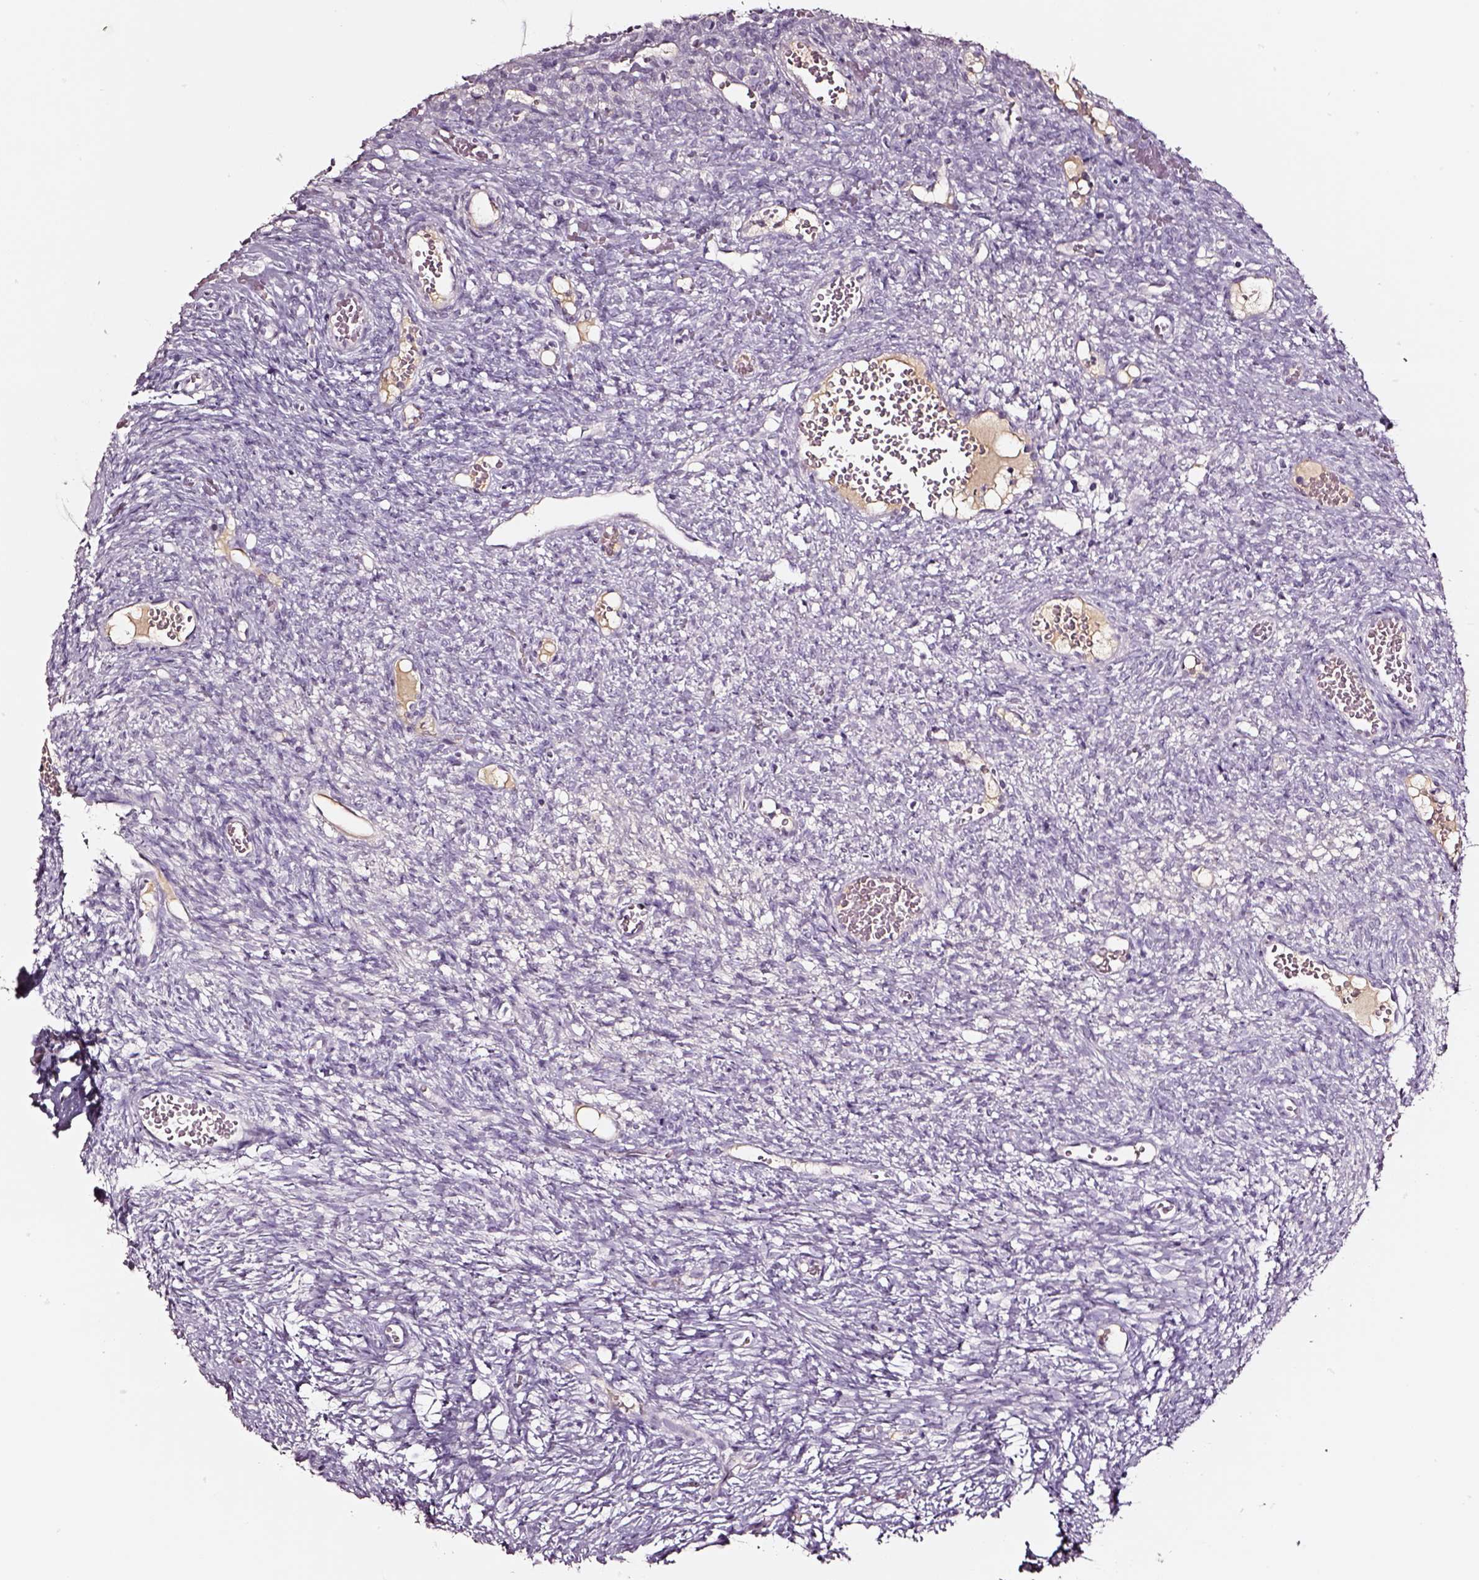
{"staining": {"intensity": "negative", "quantity": "none", "location": "none"}, "tissue": "ovary", "cell_type": "Follicle cells", "image_type": "normal", "snomed": [{"axis": "morphology", "description": "Normal tissue, NOS"}, {"axis": "topography", "description": "Ovary"}], "caption": "There is no significant staining in follicle cells of ovary. (DAB (3,3'-diaminobenzidine) IHC visualized using brightfield microscopy, high magnification).", "gene": "SMIM17", "patient": {"sex": "female", "age": 34}}